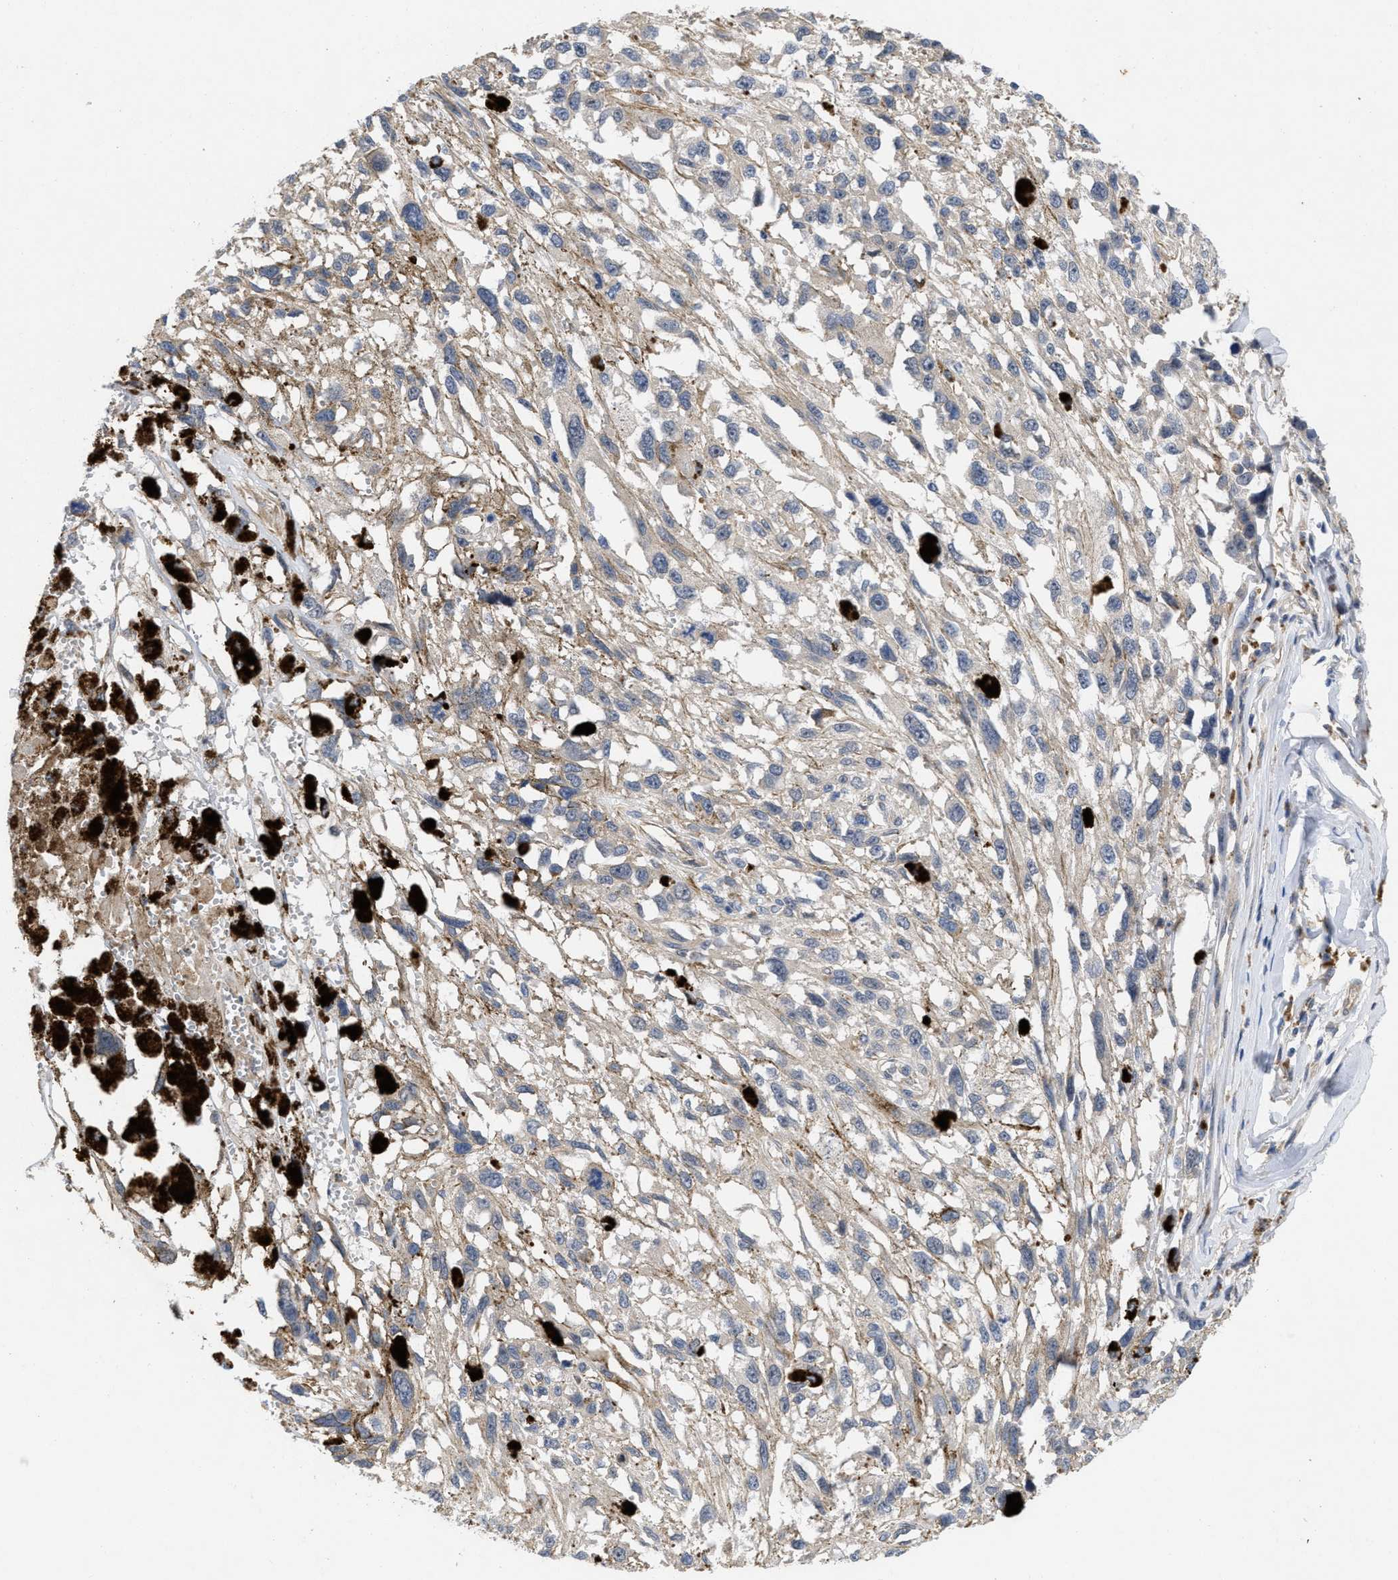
{"staining": {"intensity": "weak", "quantity": "25%-75%", "location": "cytoplasmic/membranous"}, "tissue": "melanoma", "cell_type": "Tumor cells", "image_type": "cancer", "snomed": [{"axis": "morphology", "description": "Malignant melanoma, Metastatic site"}, {"axis": "topography", "description": "Lymph node"}], "caption": "A histopathology image of malignant melanoma (metastatic site) stained for a protein exhibits weak cytoplasmic/membranous brown staining in tumor cells.", "gene": "ARHGEF26", "patient": {"sex": "male", "age": 59}}